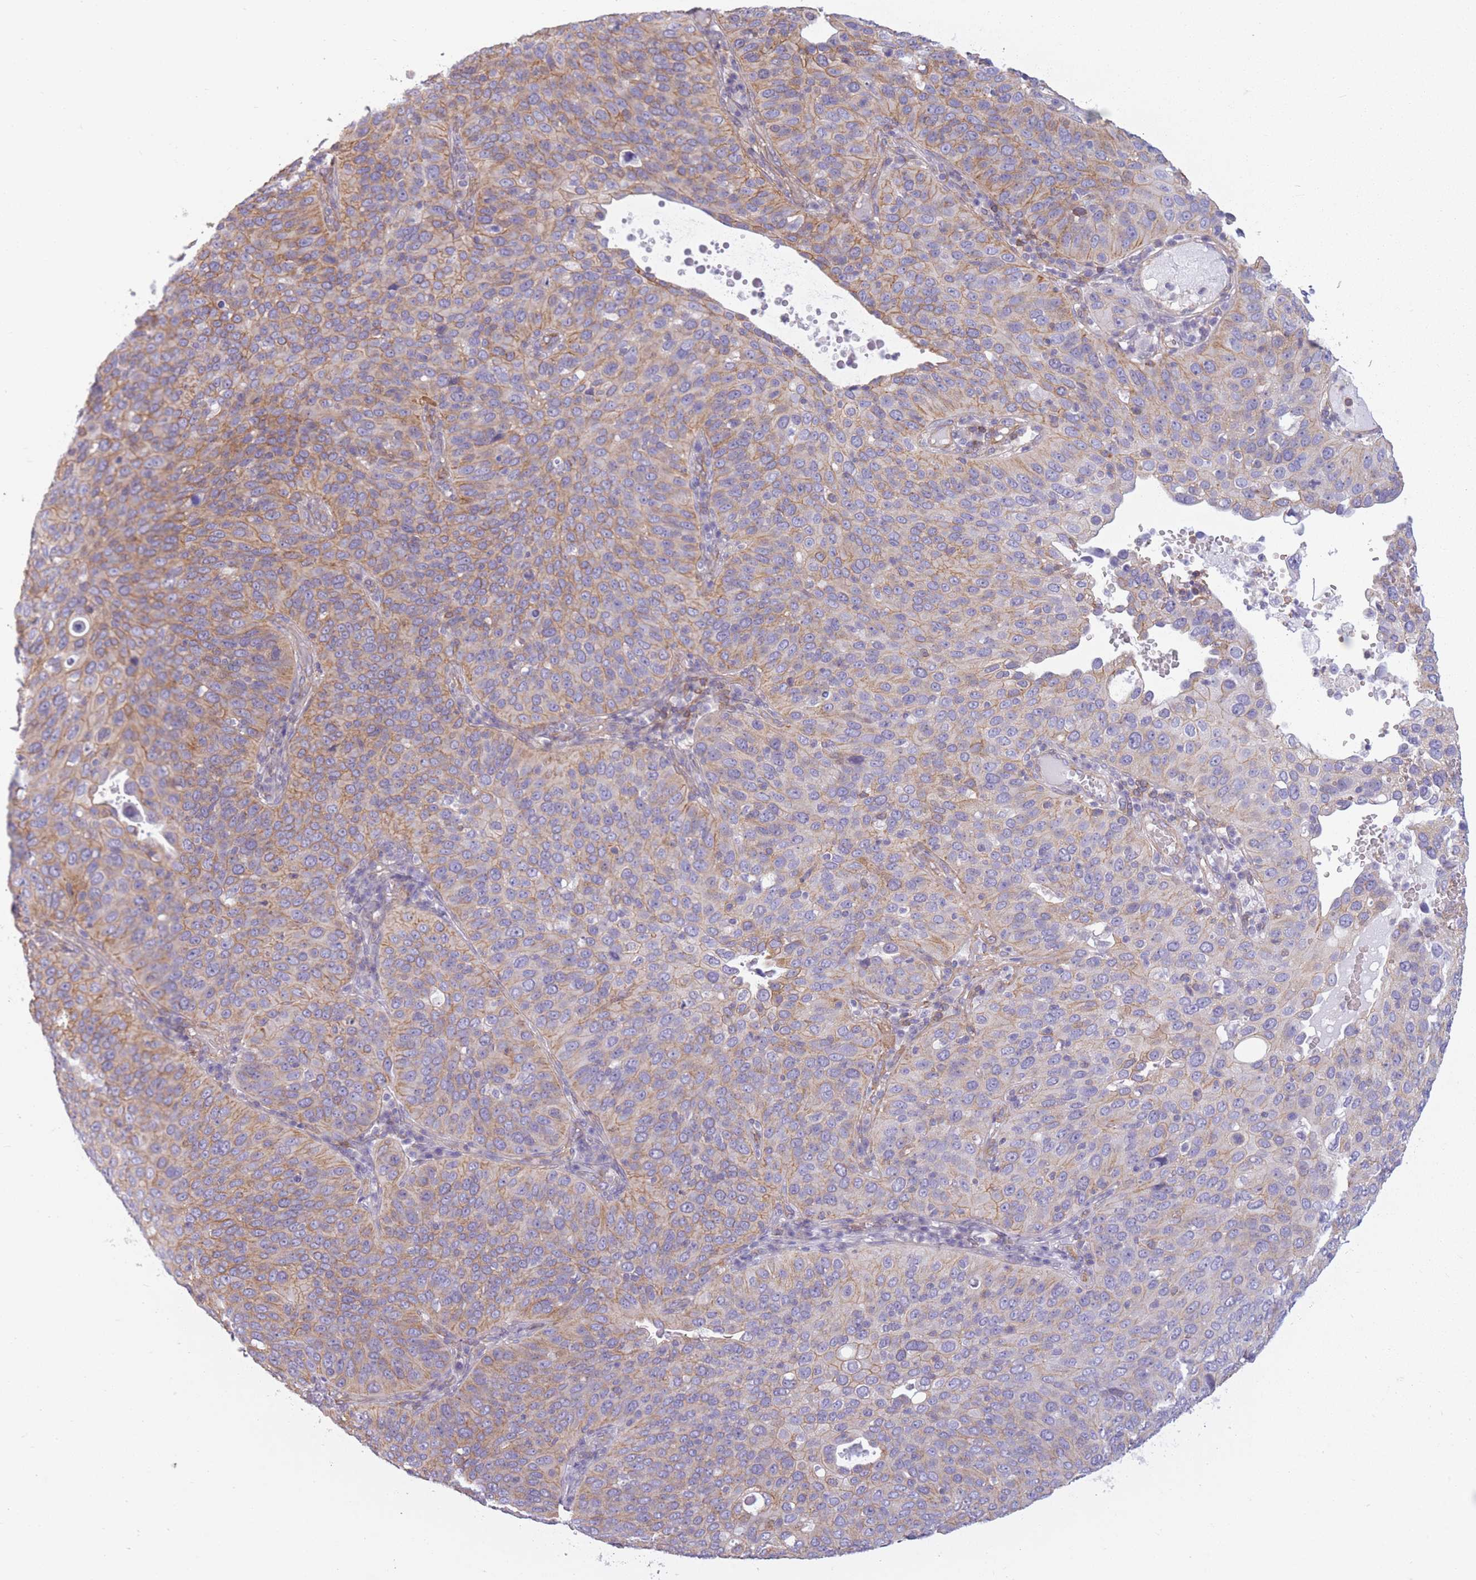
{"staining": {"intensity": "weak", "quantity": "25%-75%", "location": "cytoplasmic/membranous"}, "tissue": "cervical cancer", "cell_type": "Tumor cells", "image_type": "cancer", "snomed": [{"axis": "morphology", "description": "Squamous cell carcinoma, NOS"}, {"axis": "topography", "description": "Cervix"}], "caption": "Weak cytoplasmic/membranous positivity for a protein is appreciated in about 25%-75% of tumor cells of squamous cell carcinoma (cervical) using immunohistochemistry (IHC).", "gene": "ADD1", "patient": {"sex": "female", "age": 36}}